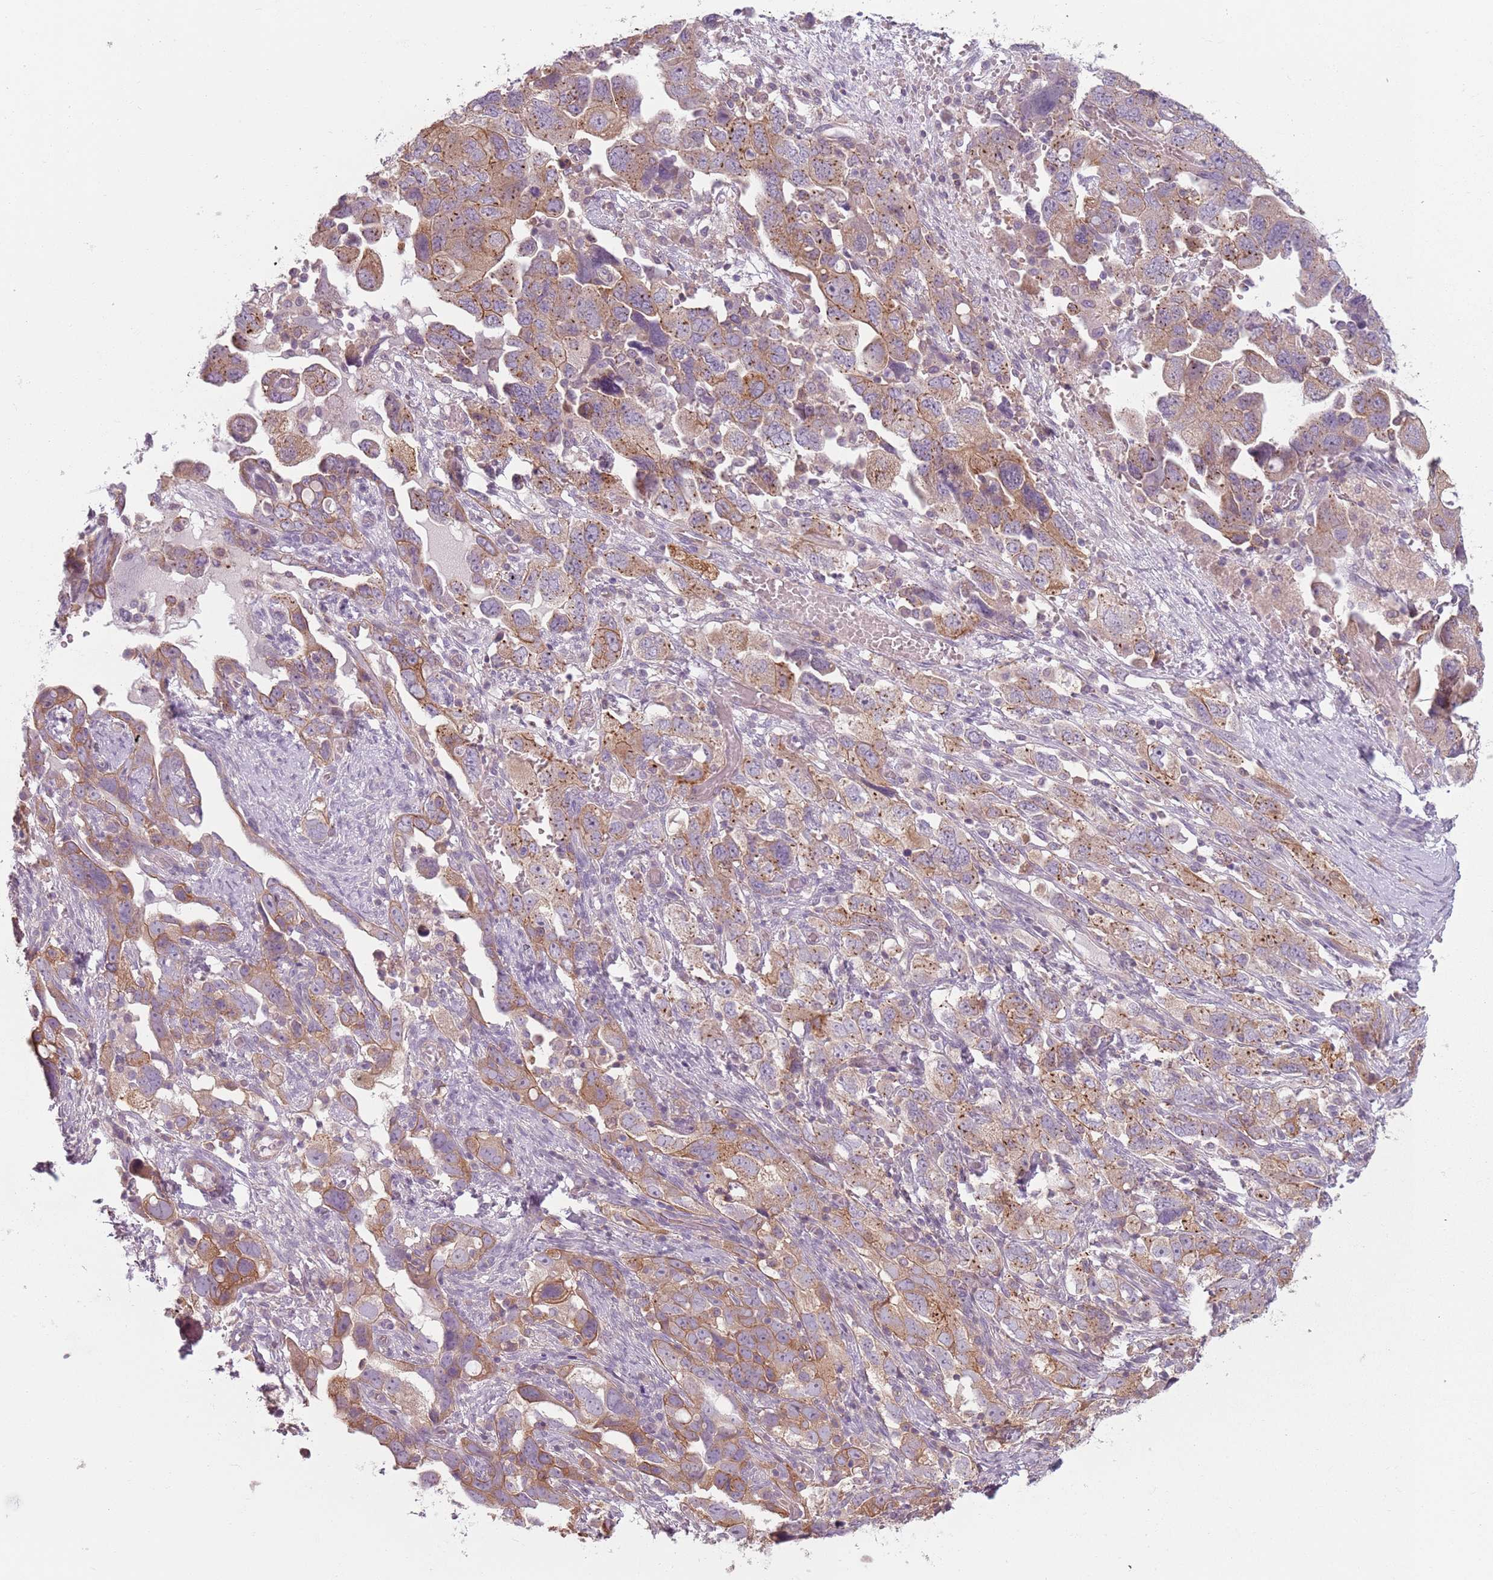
{"staining": {"intensity": "moderate", "quantity": ">75%", "location": "cytoplasmic/membranous"}, "tissue": "ovarian cancer", "cell_type": "Tumor cells", "image_type": "cancer", "snomed": [{"axis": "morphology", "description": "Carcinoma, NOS"}, {"axis": "morphology", "description": "Cystadenocarcinoma, serous, NOS"}, {"axis": "topography", "description": "Ovary"}], "caption": "Moderate cytoplasmic/membranous protein positivity is appreciated in about >75% of tumor cells in serous cystadenocarcinoma (ovarian).", "gene": "TLCD2", "patient": {"sex": "female", "age": 69}}